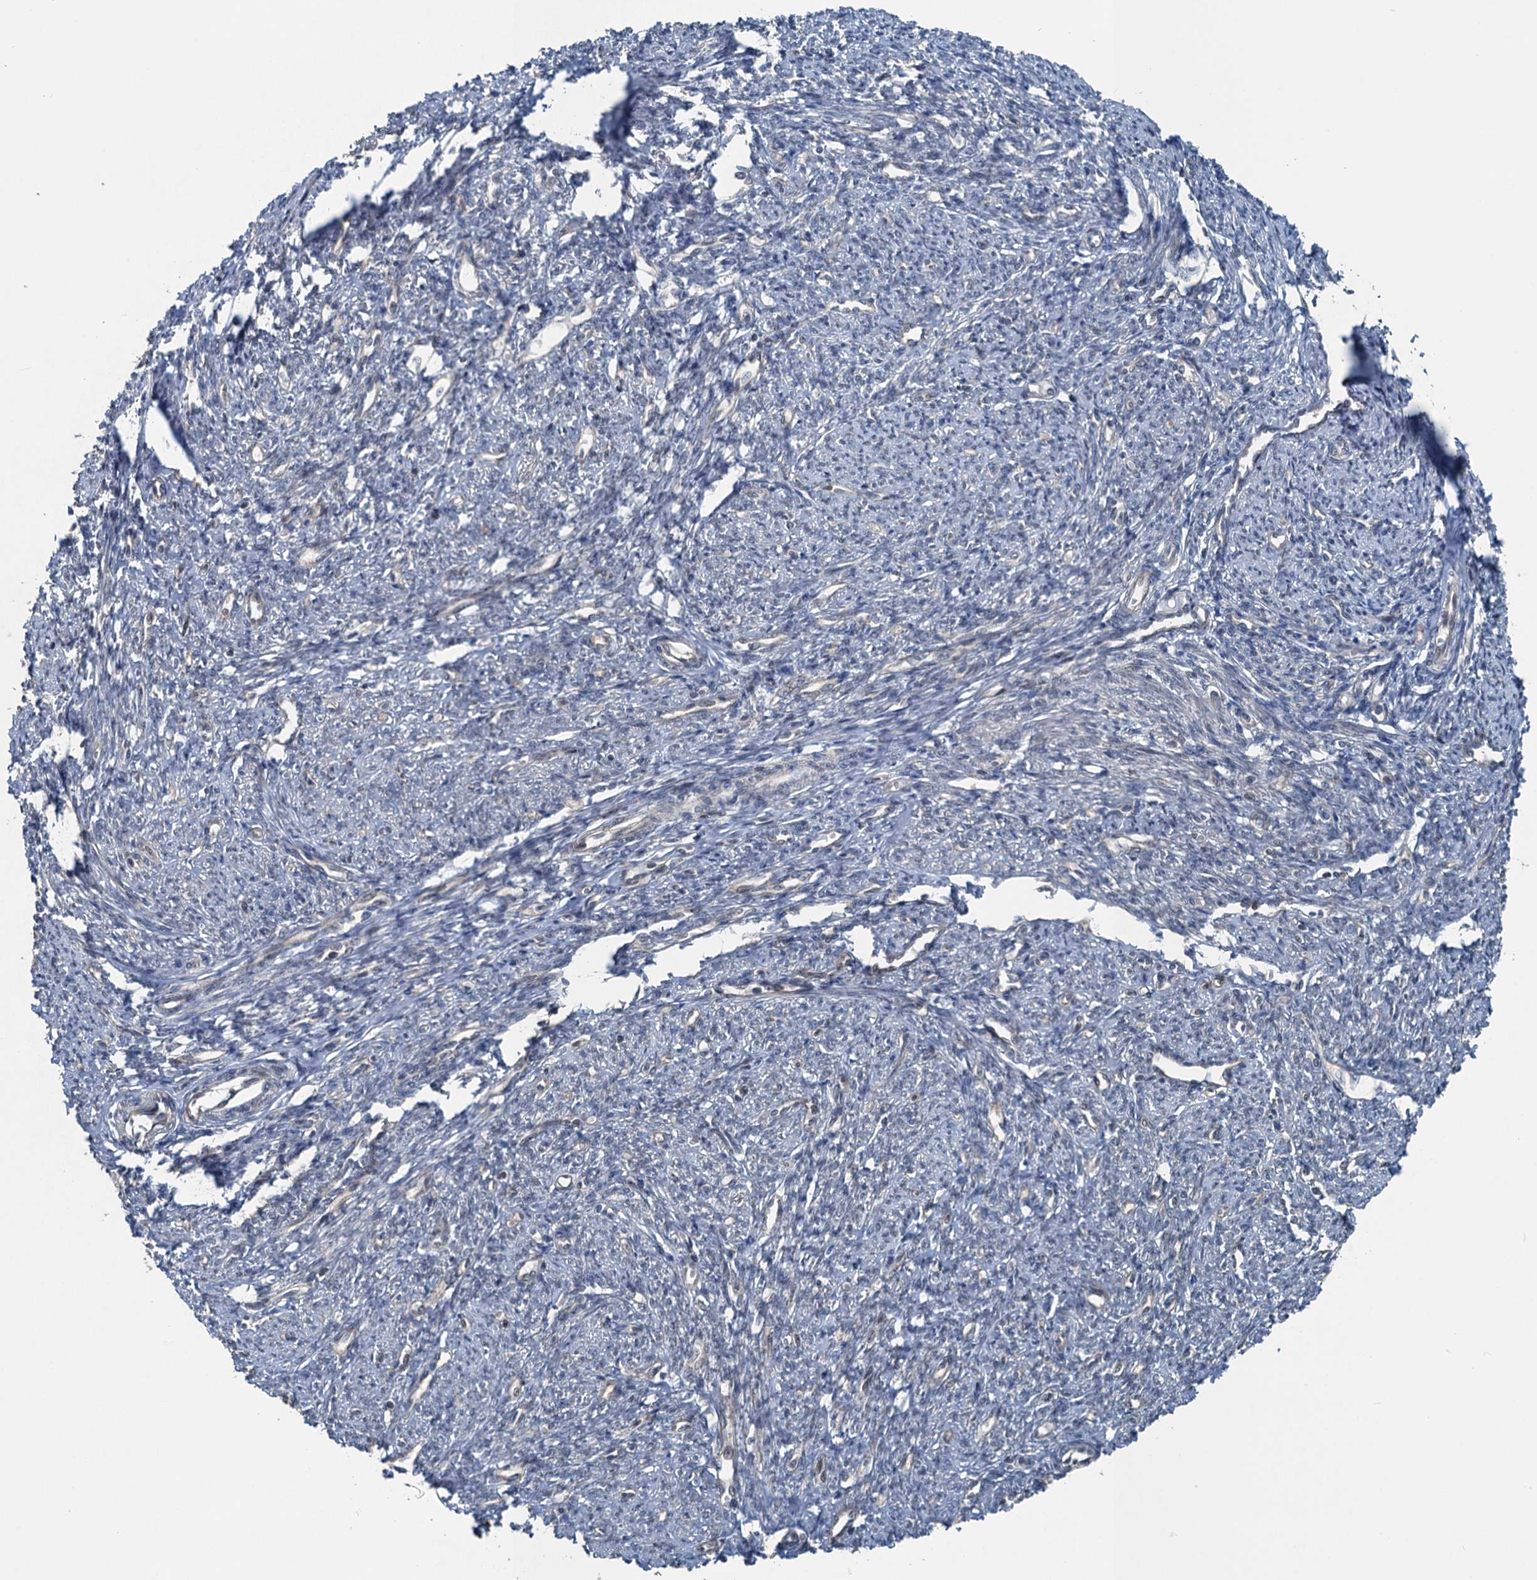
{"staining": {"intensity": "weak", "quantity": "<25%", "location": "cytoplasmic/membranous"}, "tissue": "smooth muscle", "cell_type": "Smooth muscle cells", "image_type": "normal", "snomed": [{"axis": "morphology", "description": "Normal tissue, NOS"}, {"axis": "topography", "description": "Smooth muscle"}, {"axis": "topography", "description": "Uterus"}], "caption": "High magnification brightfield microscopy of benign smooth muscle stained with DAB (3,3'-diaminobenzidine) (brown) and counterstained with hematoxylin (blue): smooth muscle cells show no significant positivity.", "gene": "TRAPPC8", "patient": {"sex": "female", "age": 59}}